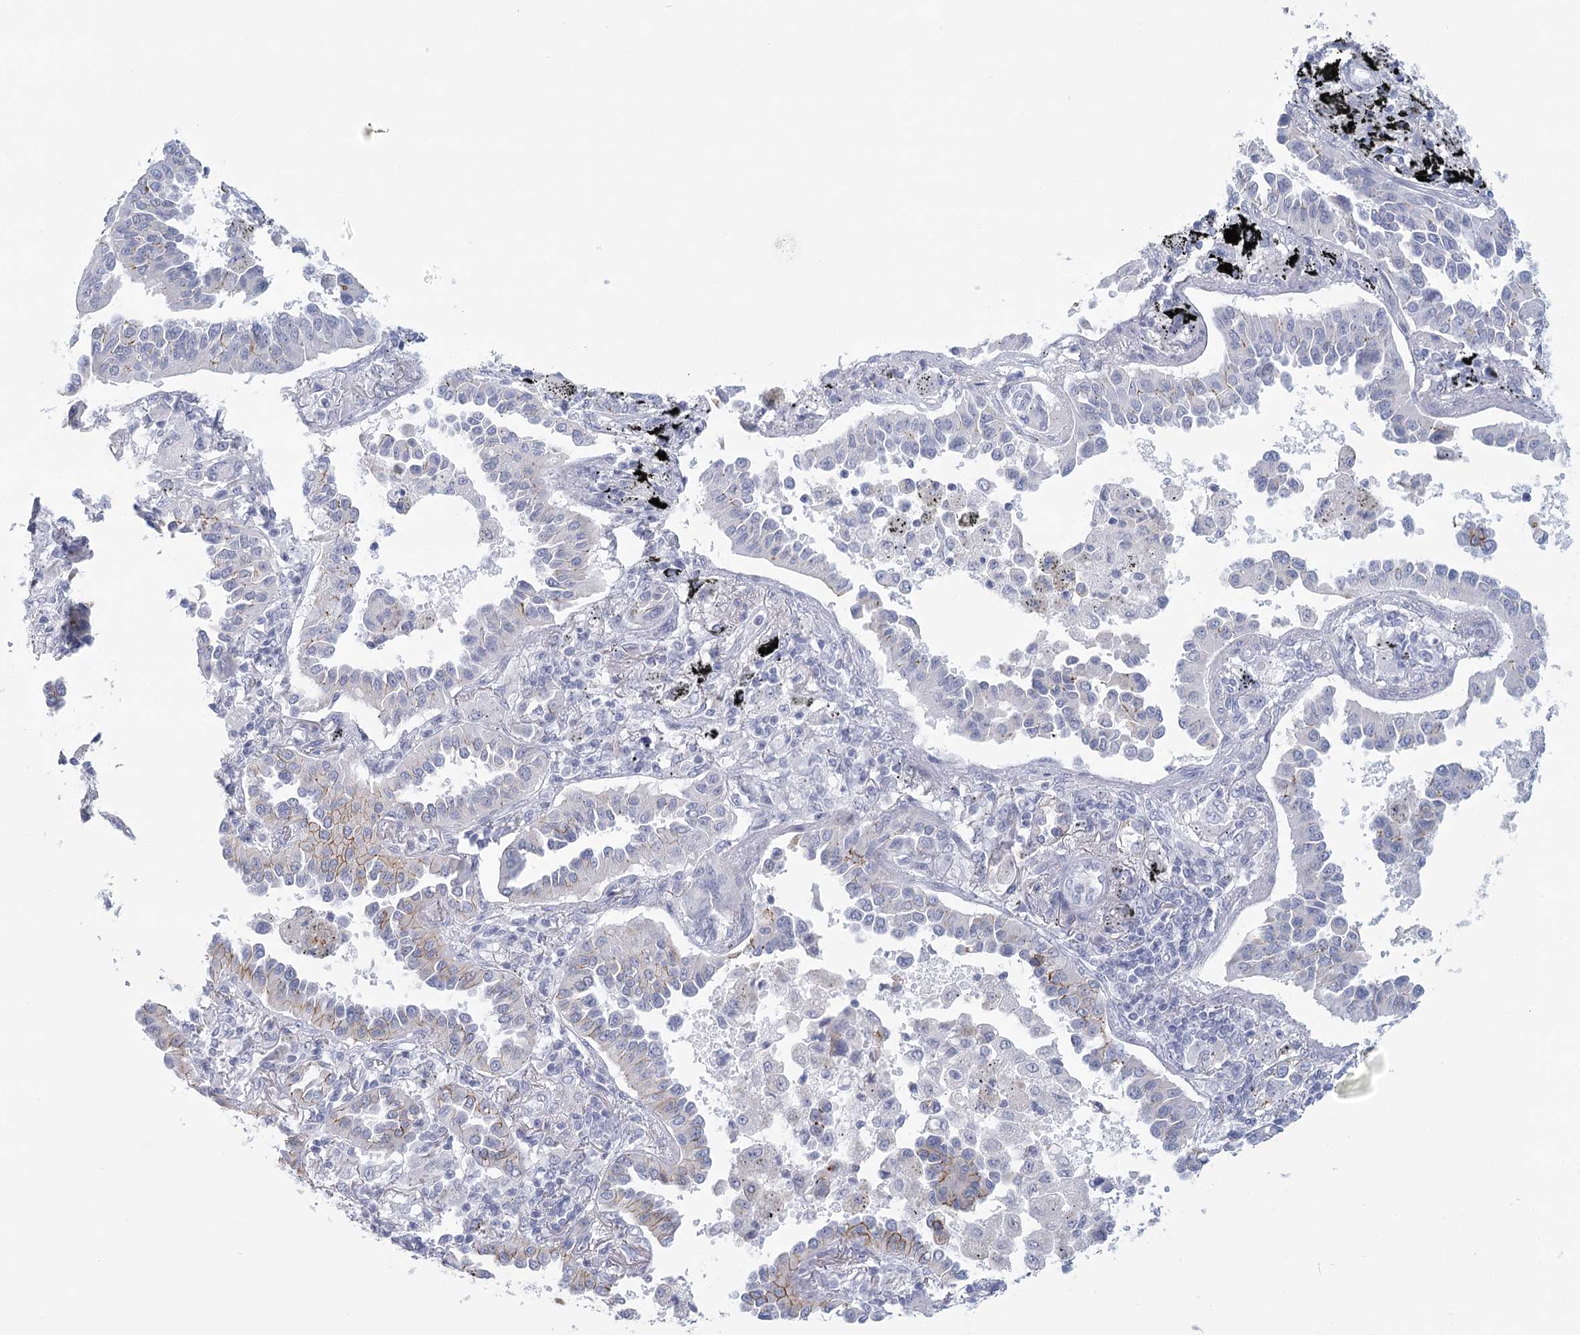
{"staining": {"intensity": "weak", "quantity": "25%-75%", "location": "cytoplasmic/membranous"}, "tissue": "lung cancer", "cell_type": "Tumor cells", "image_type": "cancer", "snomed": [{"axis": "morphology", "description": "Normal tissue, NOS"}, {"axis": "morphology", "description": "Adenocarcinoma, NOS"}, {"axis": "topography", "description": "Lung"}], "caption": "Lung cancer (adenocarcinoma) stained with DAB immunohistochemistry exhibits low levels of weak cytoplasmic/membranous expression in approximately 25%-75% of tumor cells.", "gene": "WNT8B", "patient": {"sex": "male", "age": 59}}